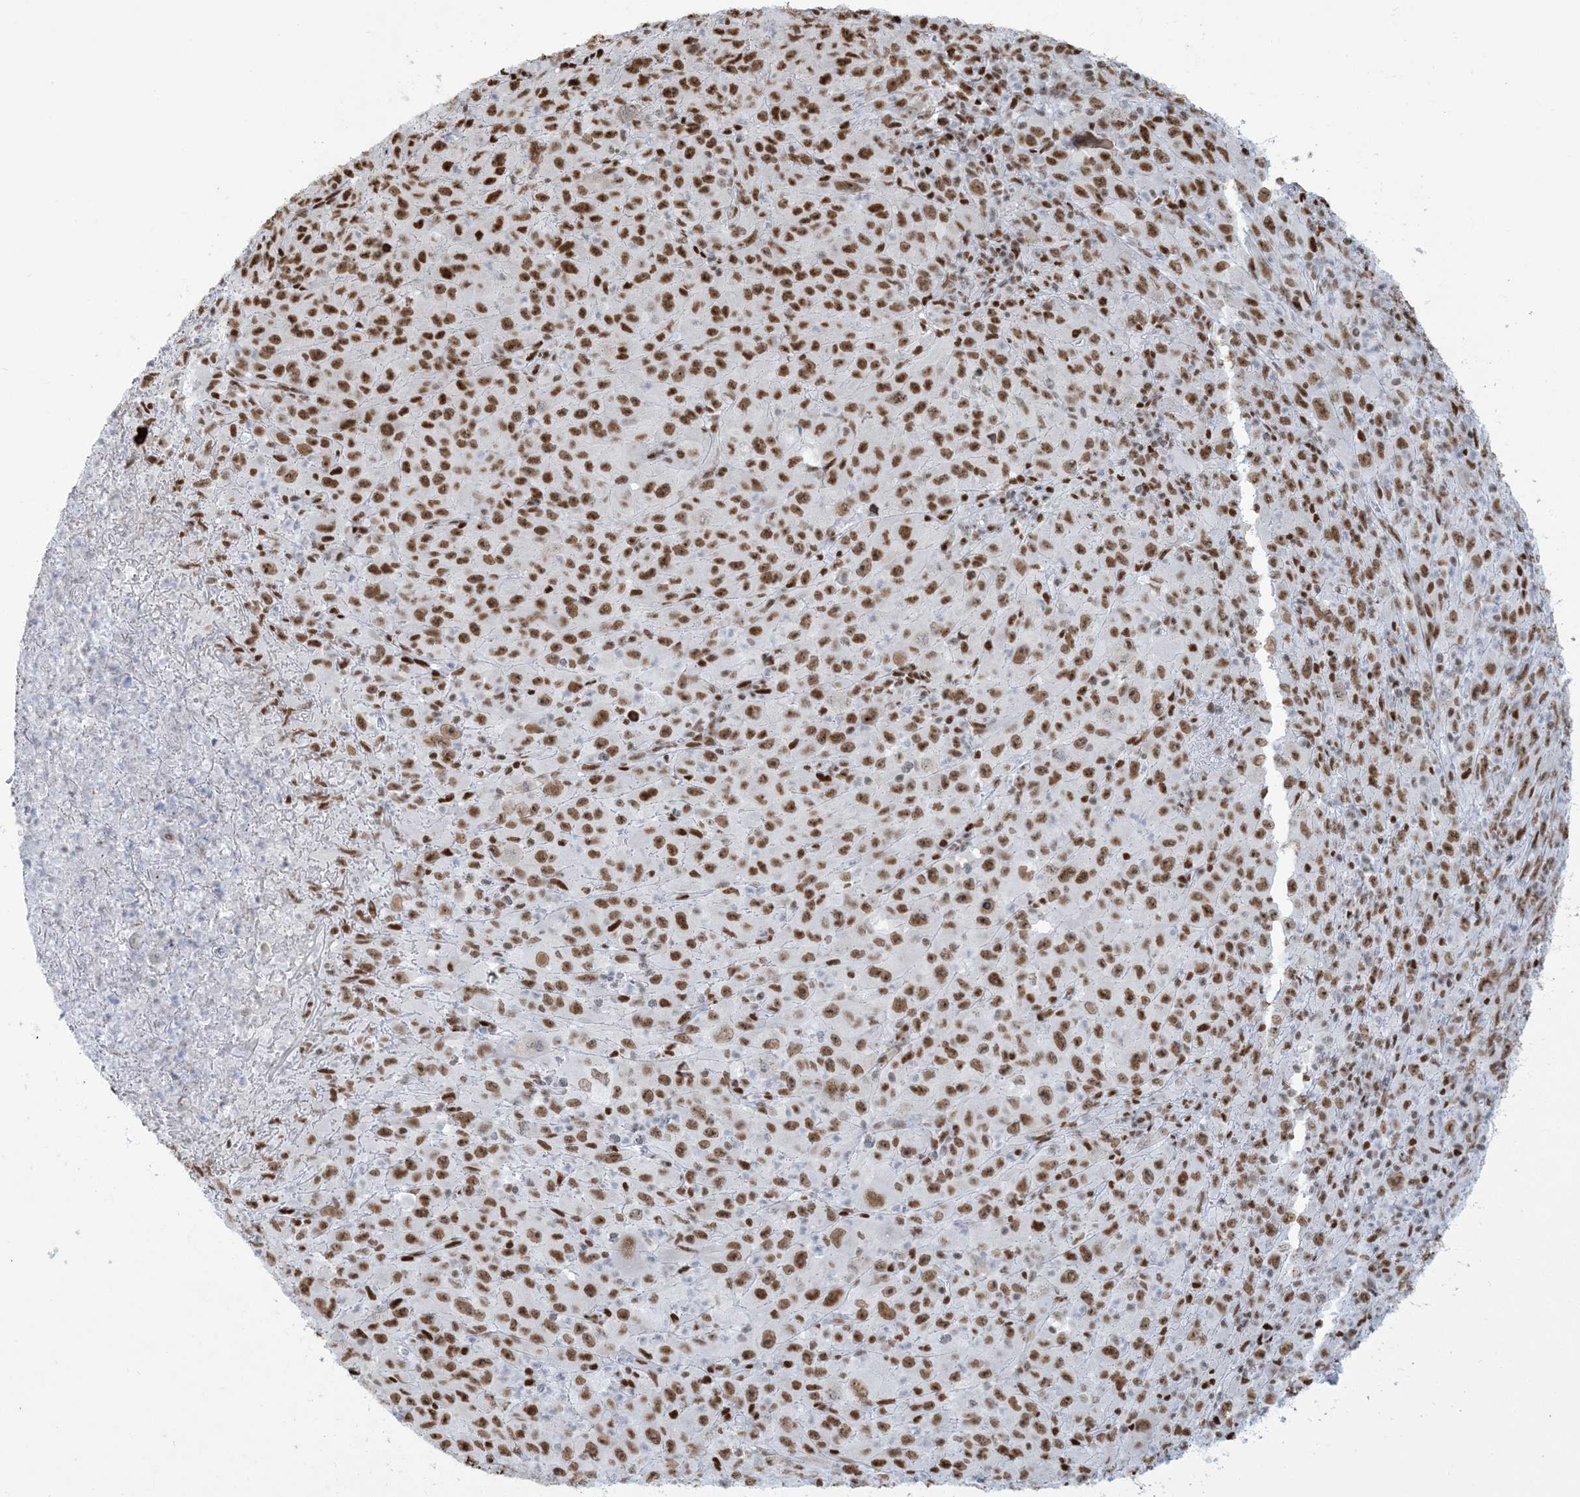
{"staining": {"intensity": "moderate", "quantity": ">75%", "location": "nuclear"}, "tissue": "melanoma", "cell_type": "Tumor cells", "image_type": "cancer", "snomed": [{"axis": "morphology", "description": "Malignant melanoma, Metastatic site"}, {"axis": "topography", "description": "Skin"}], "caption": "Tumor cells show medium levels of moderate nuclear expression in approximately >75% of cells in human malignant melanoma (metastatic site). The staining is performed using DAB brown chromogen to label protein expression. The nuclei are counter-stained blue using hematoxylin.", "gene": "STAG1", "patient": {"sex": "female", "age": 56}}